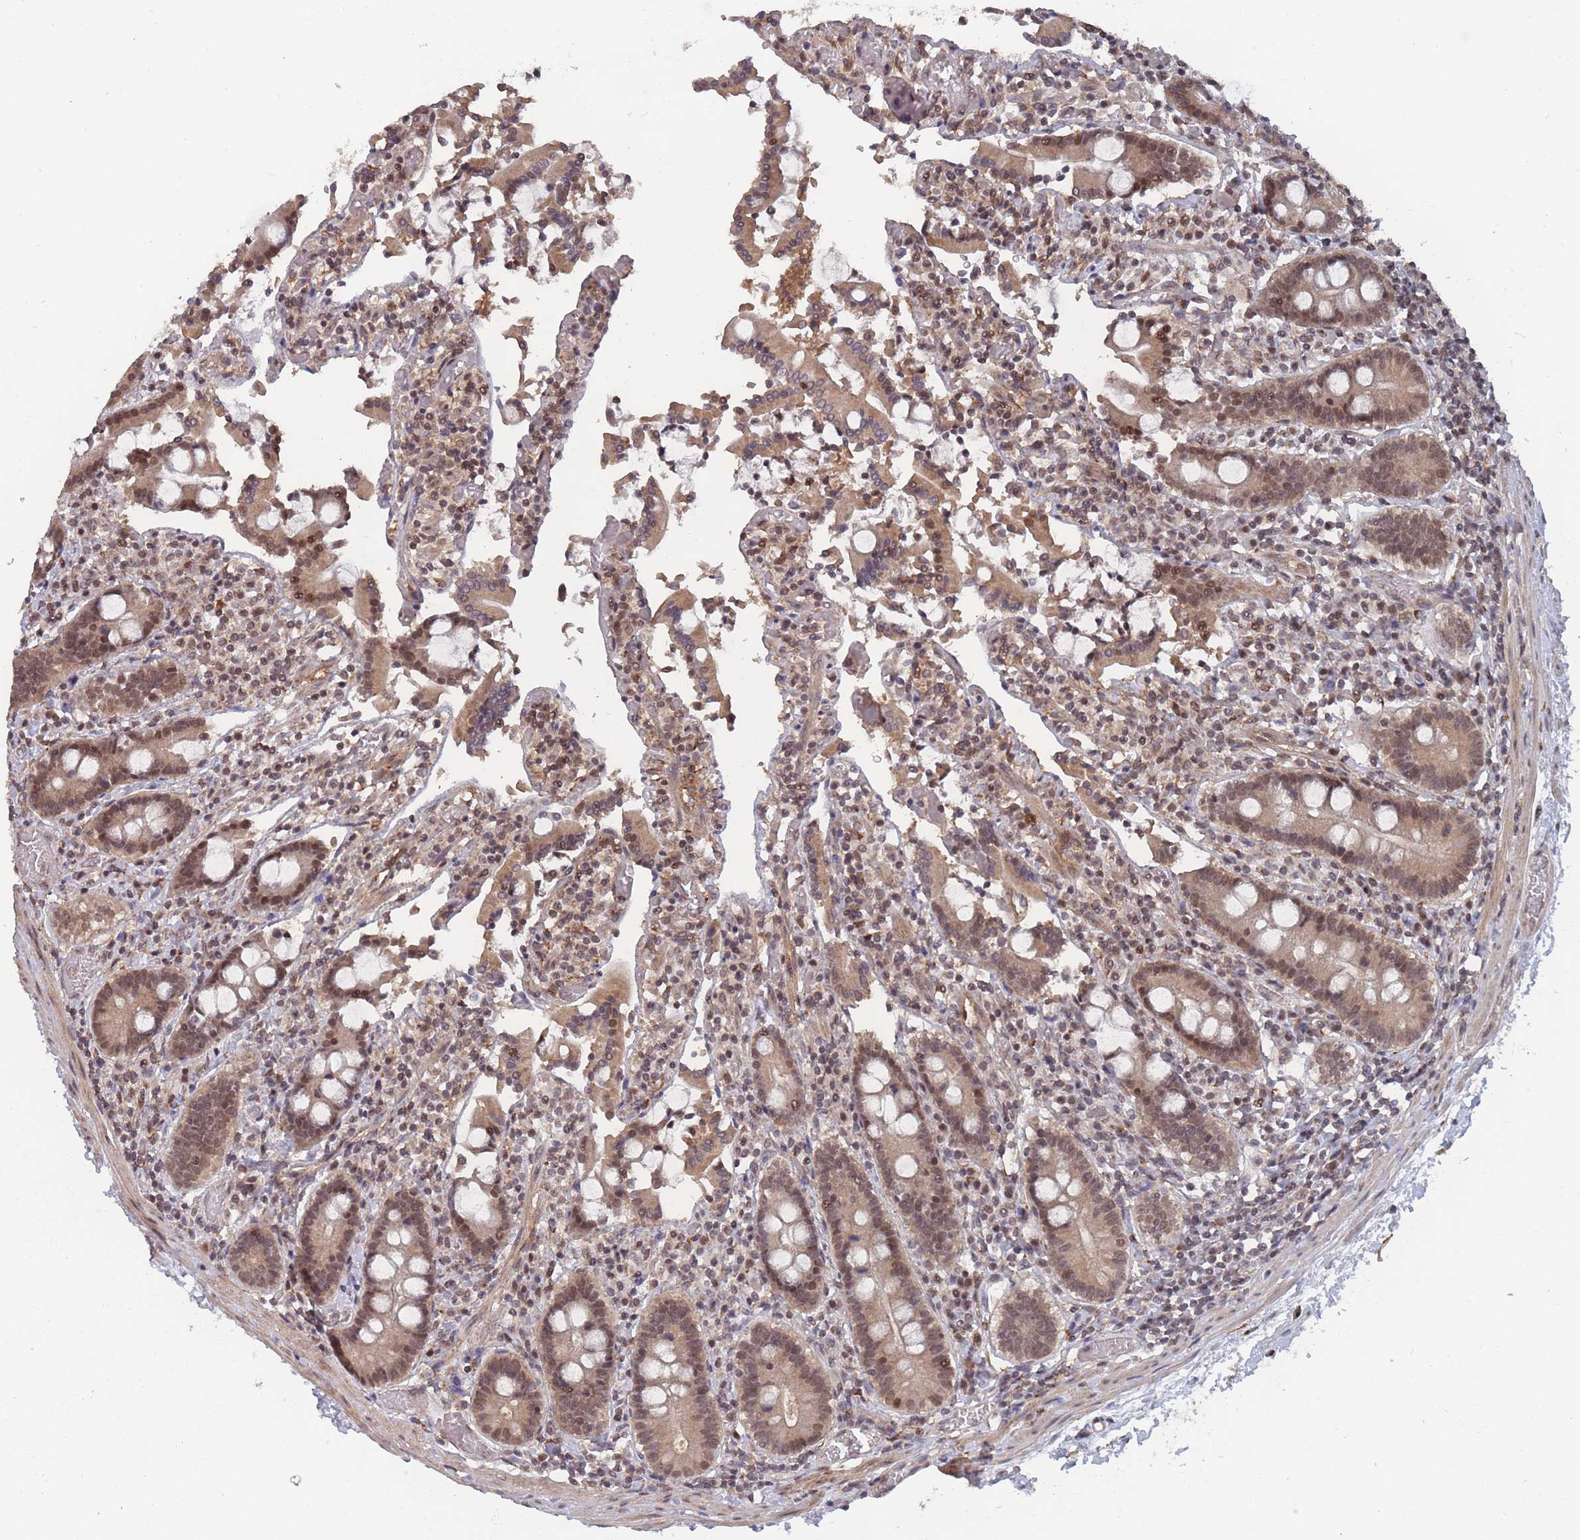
{"staining": {"intensity": "moderate", "quantity": ">75%", "location": "cytoplasmic/membranous,nuclear"}, "tissue": "duodenum", "cell_type": "Glandular cells", "image_type": "normal", "snomed": [{"axis": "morphology", "description": "Normal tissue, NOS"}, {"axis": "topography", "description": "Duodenum"}], "caption": "IHC micrograph of benign duodenum stained for a protein (brown), which exhibits medium levels of moderate cytoplasmic/membranous,nuclear expression in approximately >75% of glandular cells.", "gene": "CNTRL", "patient": {"sex": "male", "age": 55}}